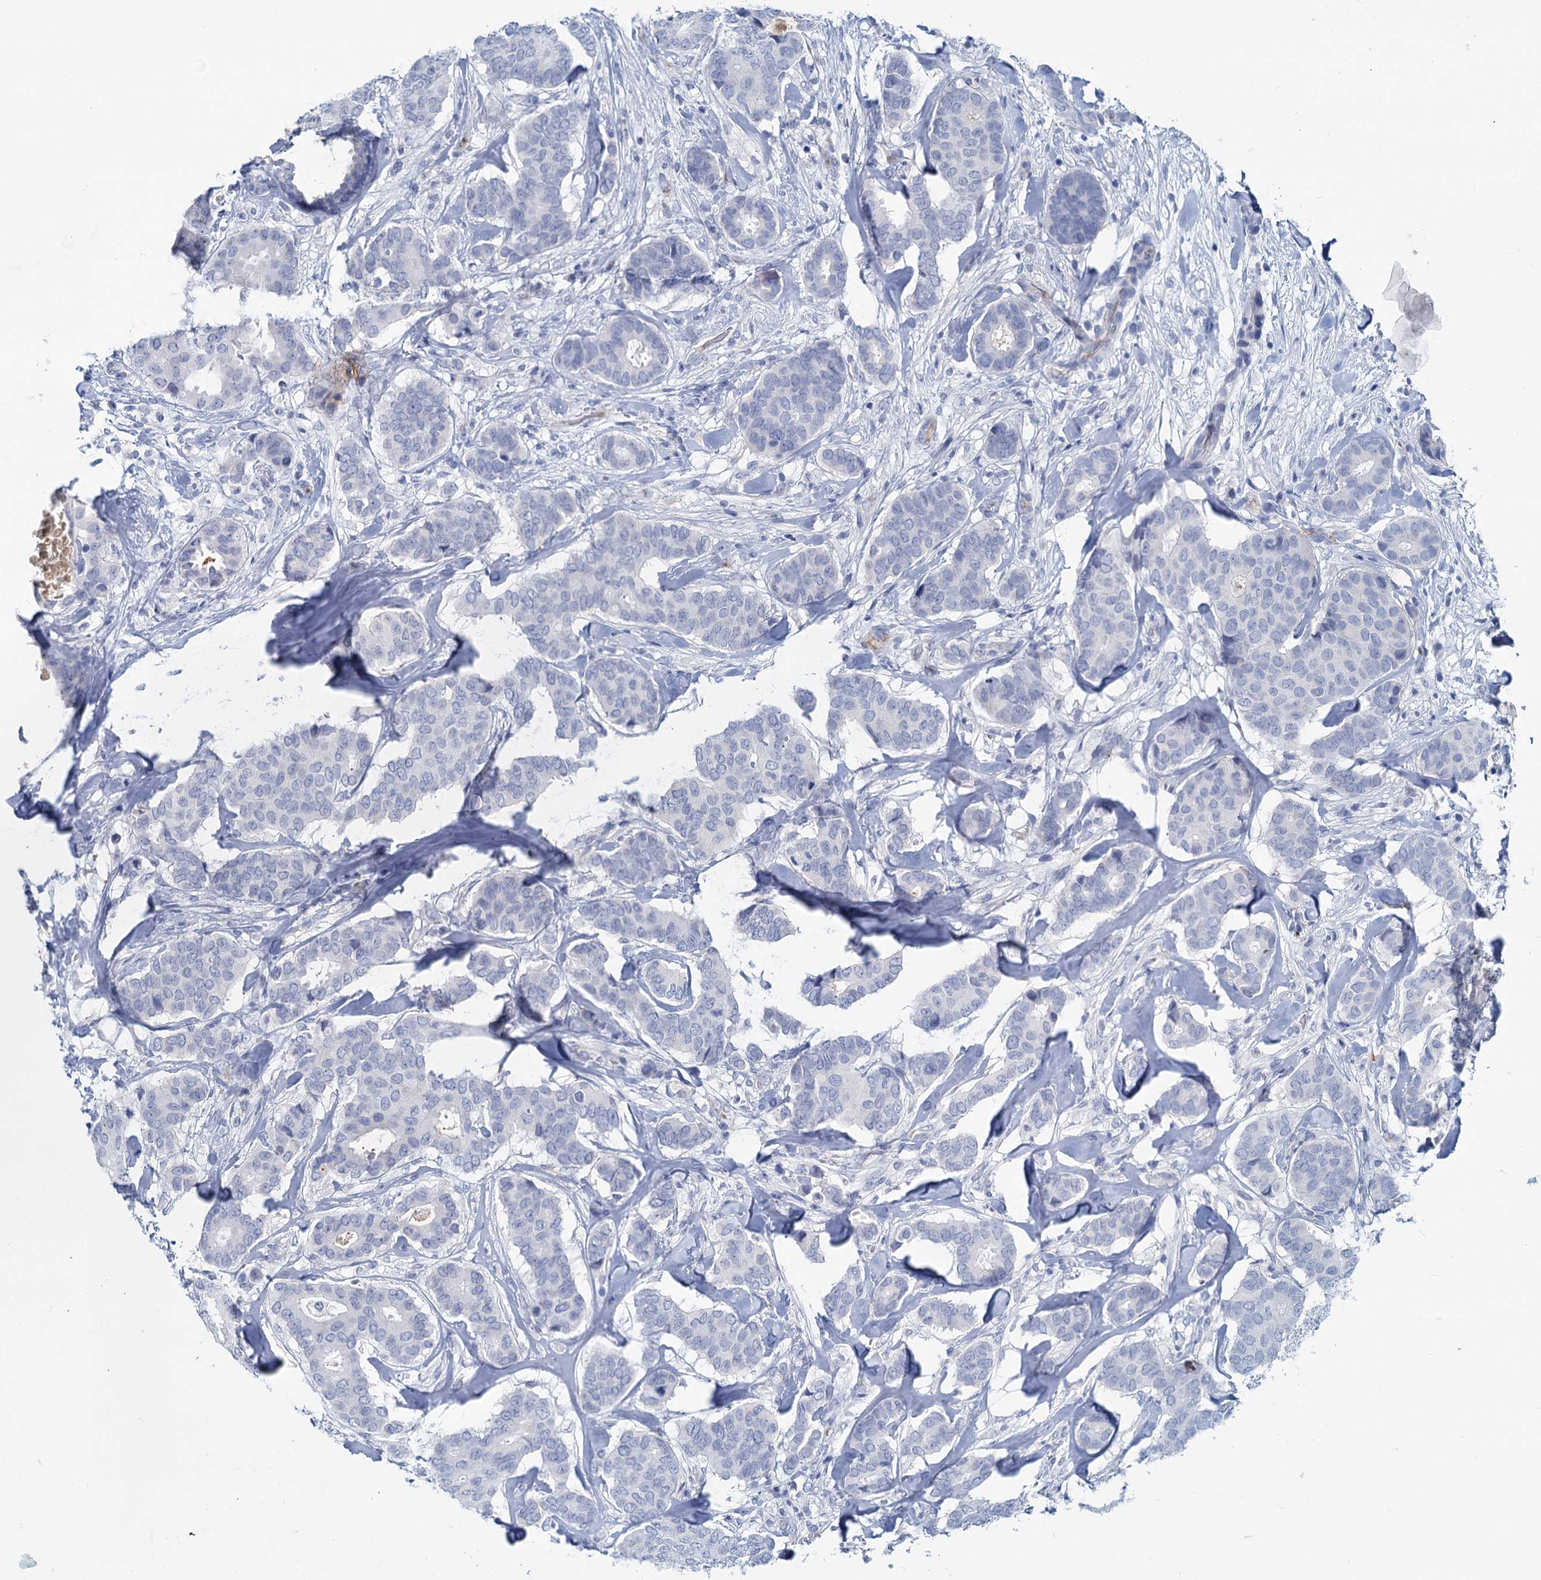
{"staining": {"intensity": "negative", "quantity": "none", "location": "none"}, "tissue": "breast cancer", "cell_type": "Tumor cells", "image_type": "cancer", "snomed": [{"axis": "morphology", "description": "Duct carcinoma"}, {"axis": "topography", "description": "Breast"}], "caption": "This image is of breast infiltrating ductal carcinoma stained with IHC to label a protein in brown with the nuclei are counter-stained blue. There is no expression in tumor cells.", "gene": "INSC", "patient": {"sex": "female", "age": 75}}